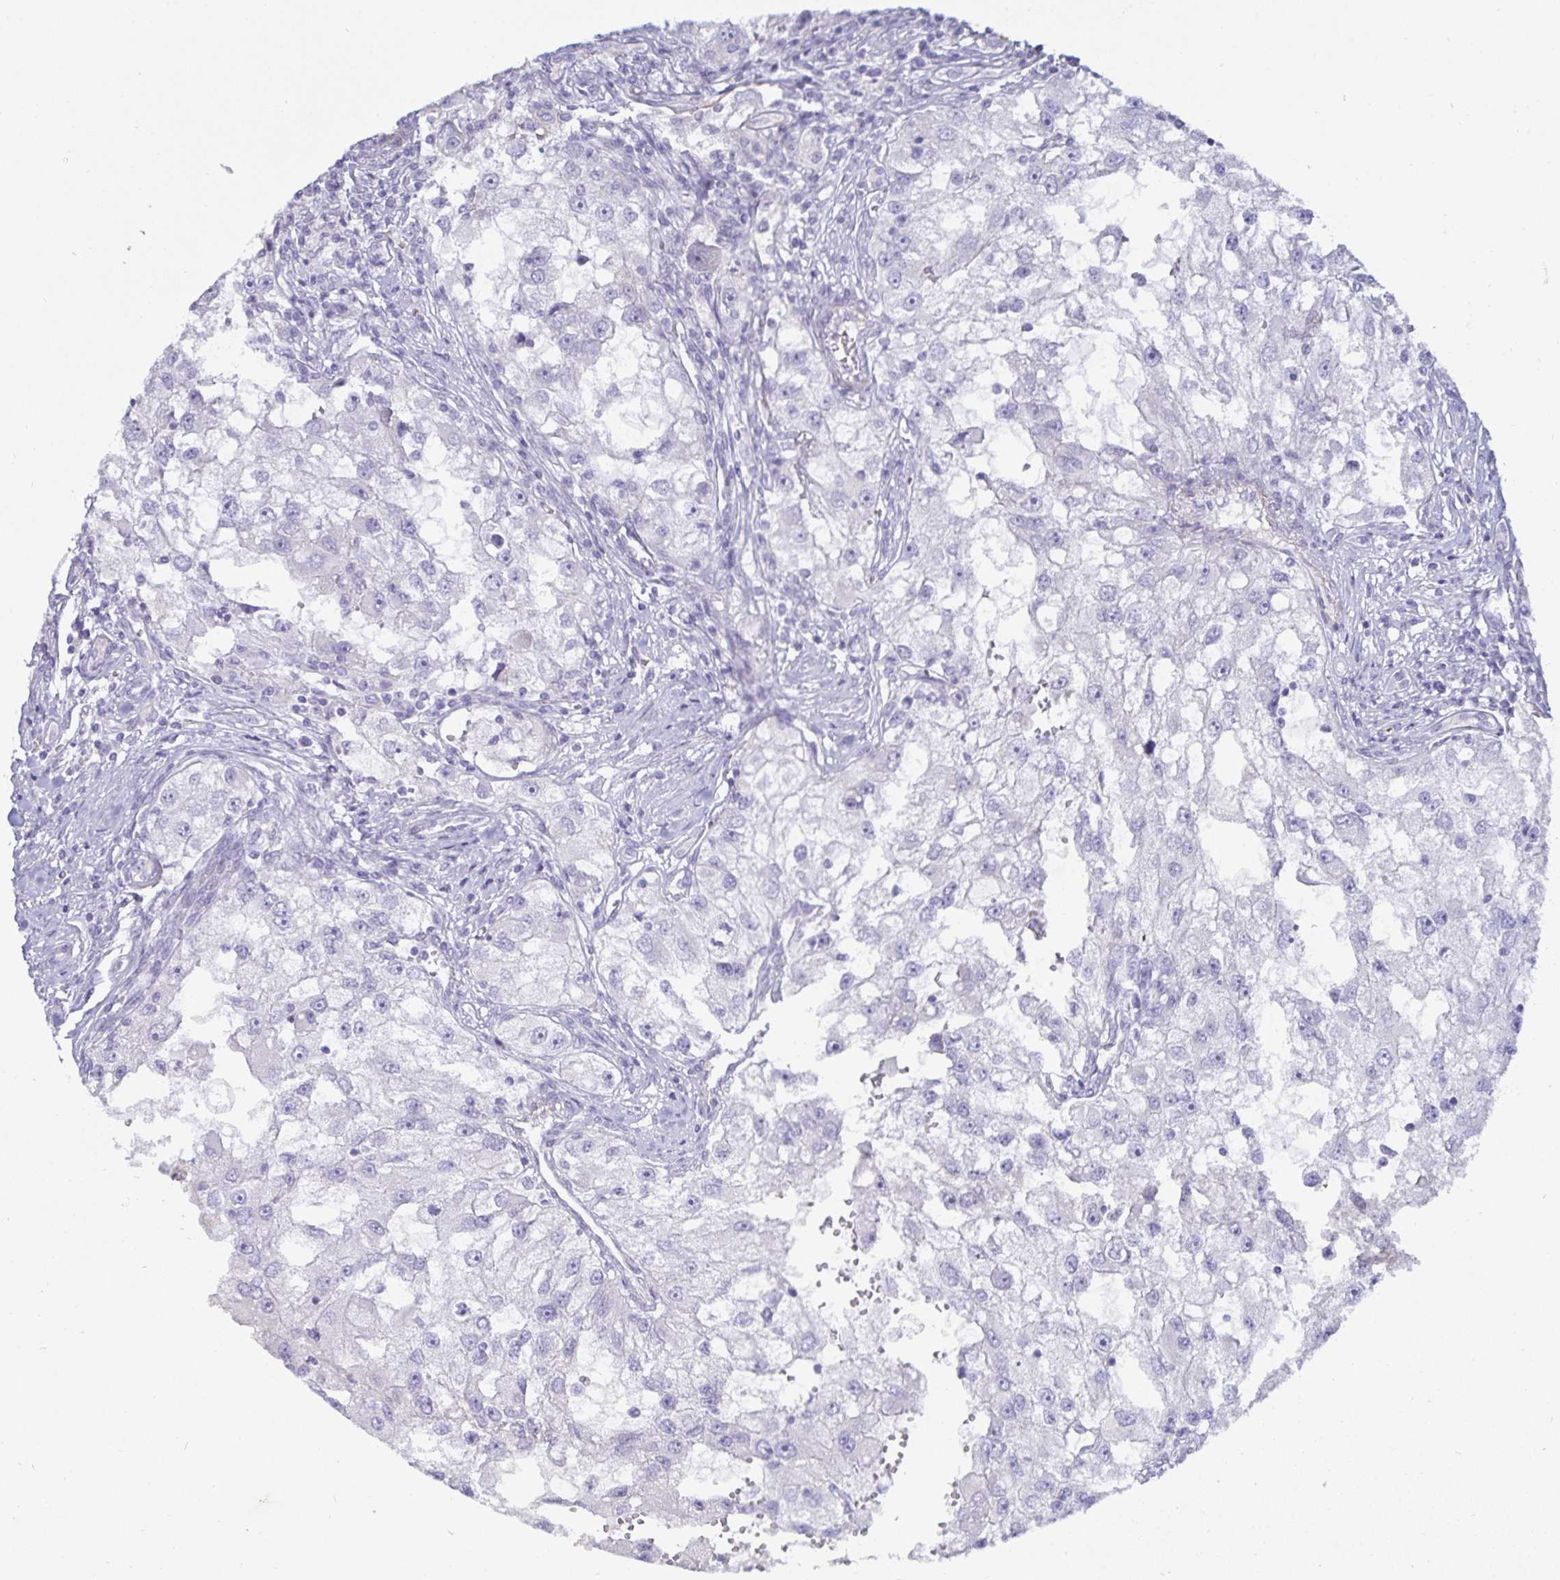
{"staining": {"intensity": "negative", "quantity": "none", "location": "none"}, "tissue": "renal cancer", "cell_type": "Tumor cells", "image_type": "cancer", "snomed": [{"axis": "morphology", "description": "Adenocarcinoma, NOS"}, {"axis": "topography", "description": "Kidney"}], "caption": "Micrograph shows no protein expression in tumor cells of renal adenocarcinoma tissue.", "gene": "SPAG4", "patient": {"sex": "male", "age": 63}}